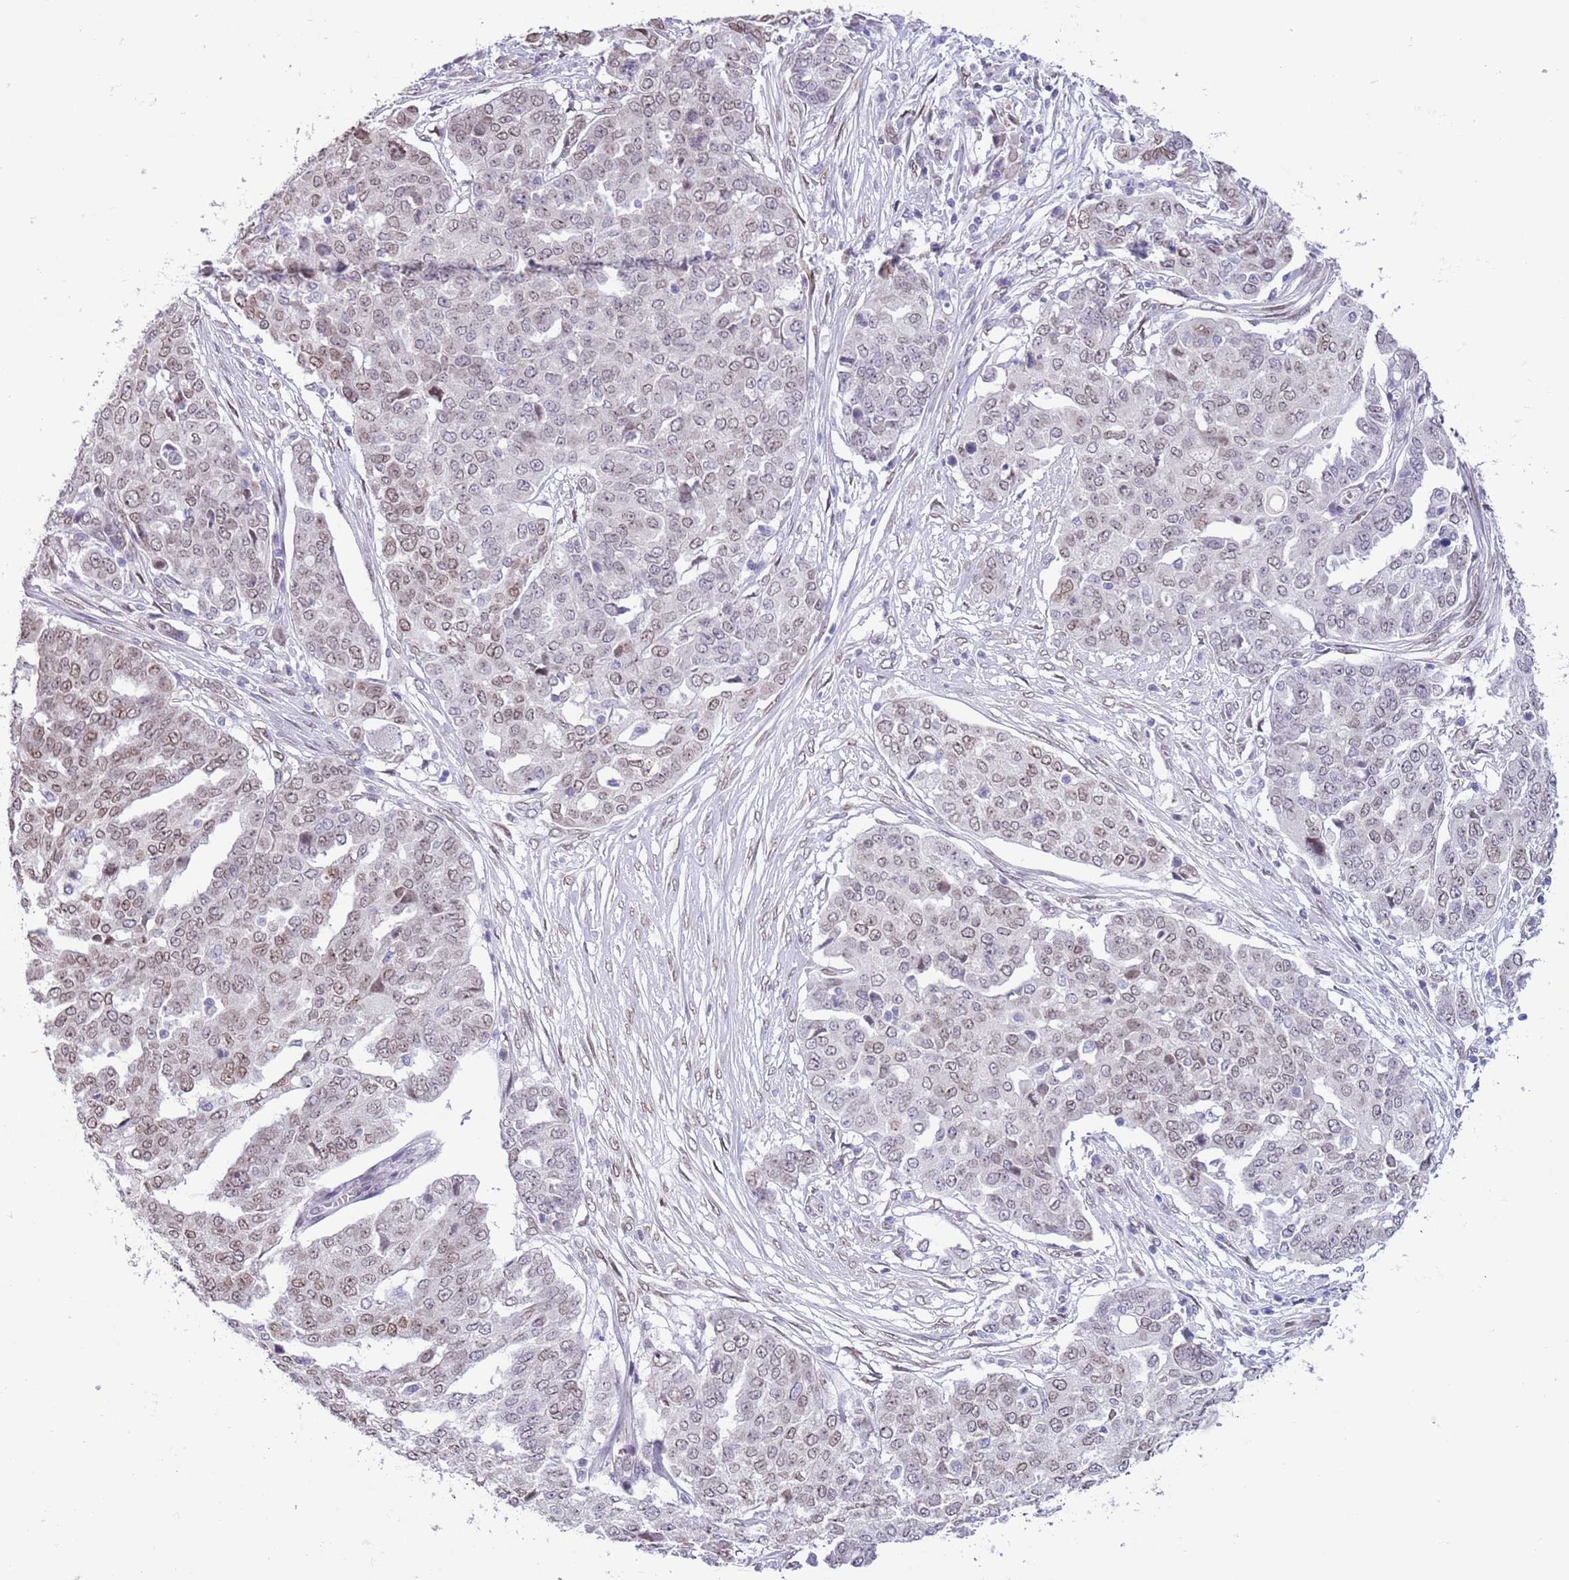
{"staining": {"intensity": "weak", "quantity": "25%-75%", "location": "cytoplasmic/membranous,nuclear"}, "tissue": "ovarian cancer", "cell_type": "Tumor cells", "image_type": "cancer", "snomed": [{"axis": "morphology", "description": "Cystadenocarcinoma, serous, NOS"}, {"axis": "topography", "description": "Soft tissue"}, {"axis": "topography", "description": "Ovary"}], "caption": "A photomicrograph of human serous cystadenocarcinoma (ovarian) stained for a protein demonstrates weak cytoplasmic/membranous and nuclear brown staining in tumor cells. The staining was performed using DAB (3,3'-diaminobenzidine) to visualize the protein expression in brown, while the nuclei were stained in blue with hematoxylin (Magnification: 20x).", "gene": "ZGLP1", "patient": {"sex": "female", "age": 57}}